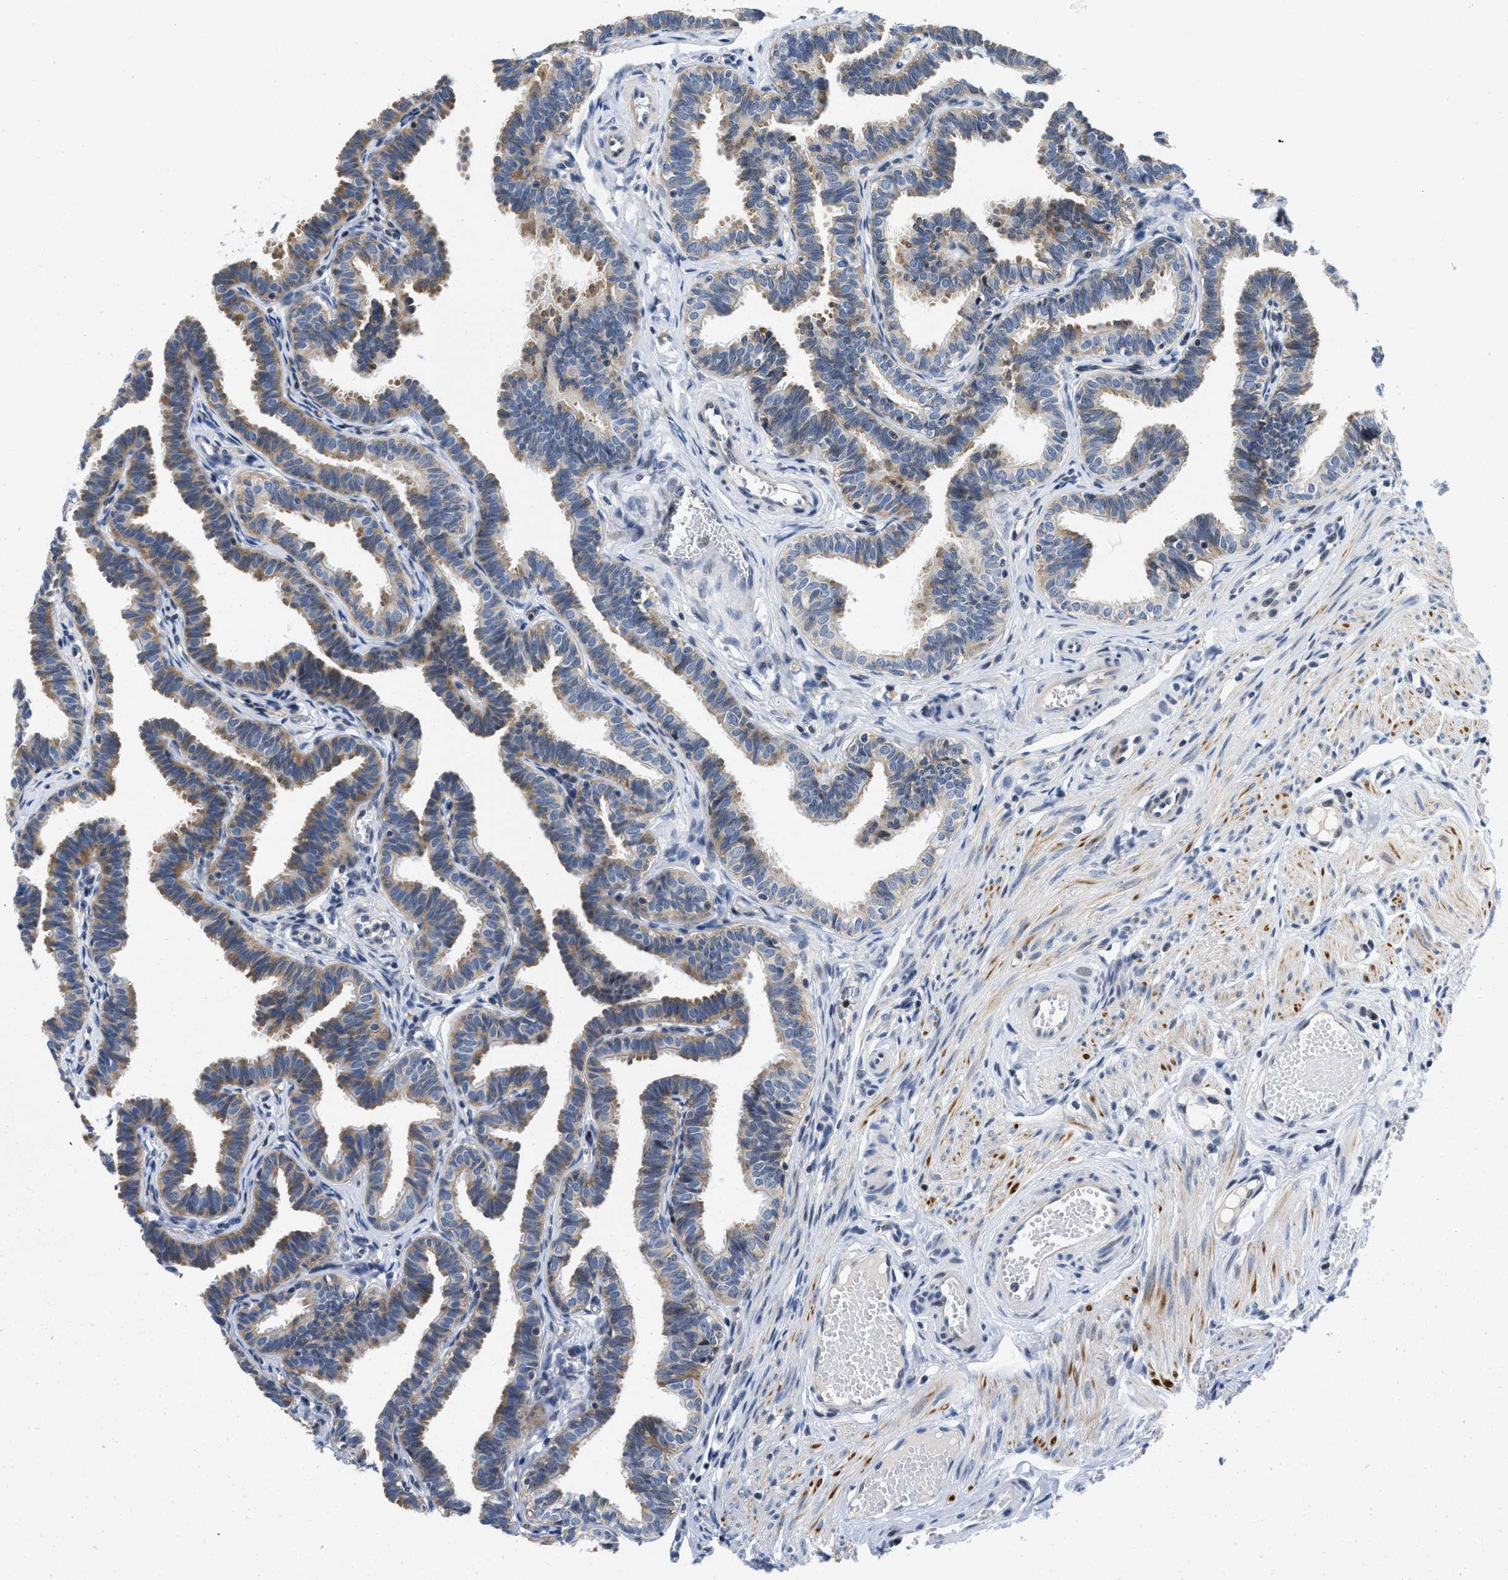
{"staining": {"intensity": "moderate", "quantity": "25%-75%", "location": "cytoplasmic/membranous"}, "tissue": "fallopian tube", "cell_type": "Glandular cells", "image_type": "normal", "snomed": [{"axis": "morphology", "description": "Normal tissue, NOS"}, {"axis": "topography", "description": "Fallopian tube"}, {"axis": "topography", "description": "Ovary"}], "caption": "A medium amount of moderate cytoplasmic/membranous expression is seen in about 25%-75% of glandular cells in normal fallopian tube.", "gene": "IKBKE", "patient": {"sex": "female", "age": 23}}